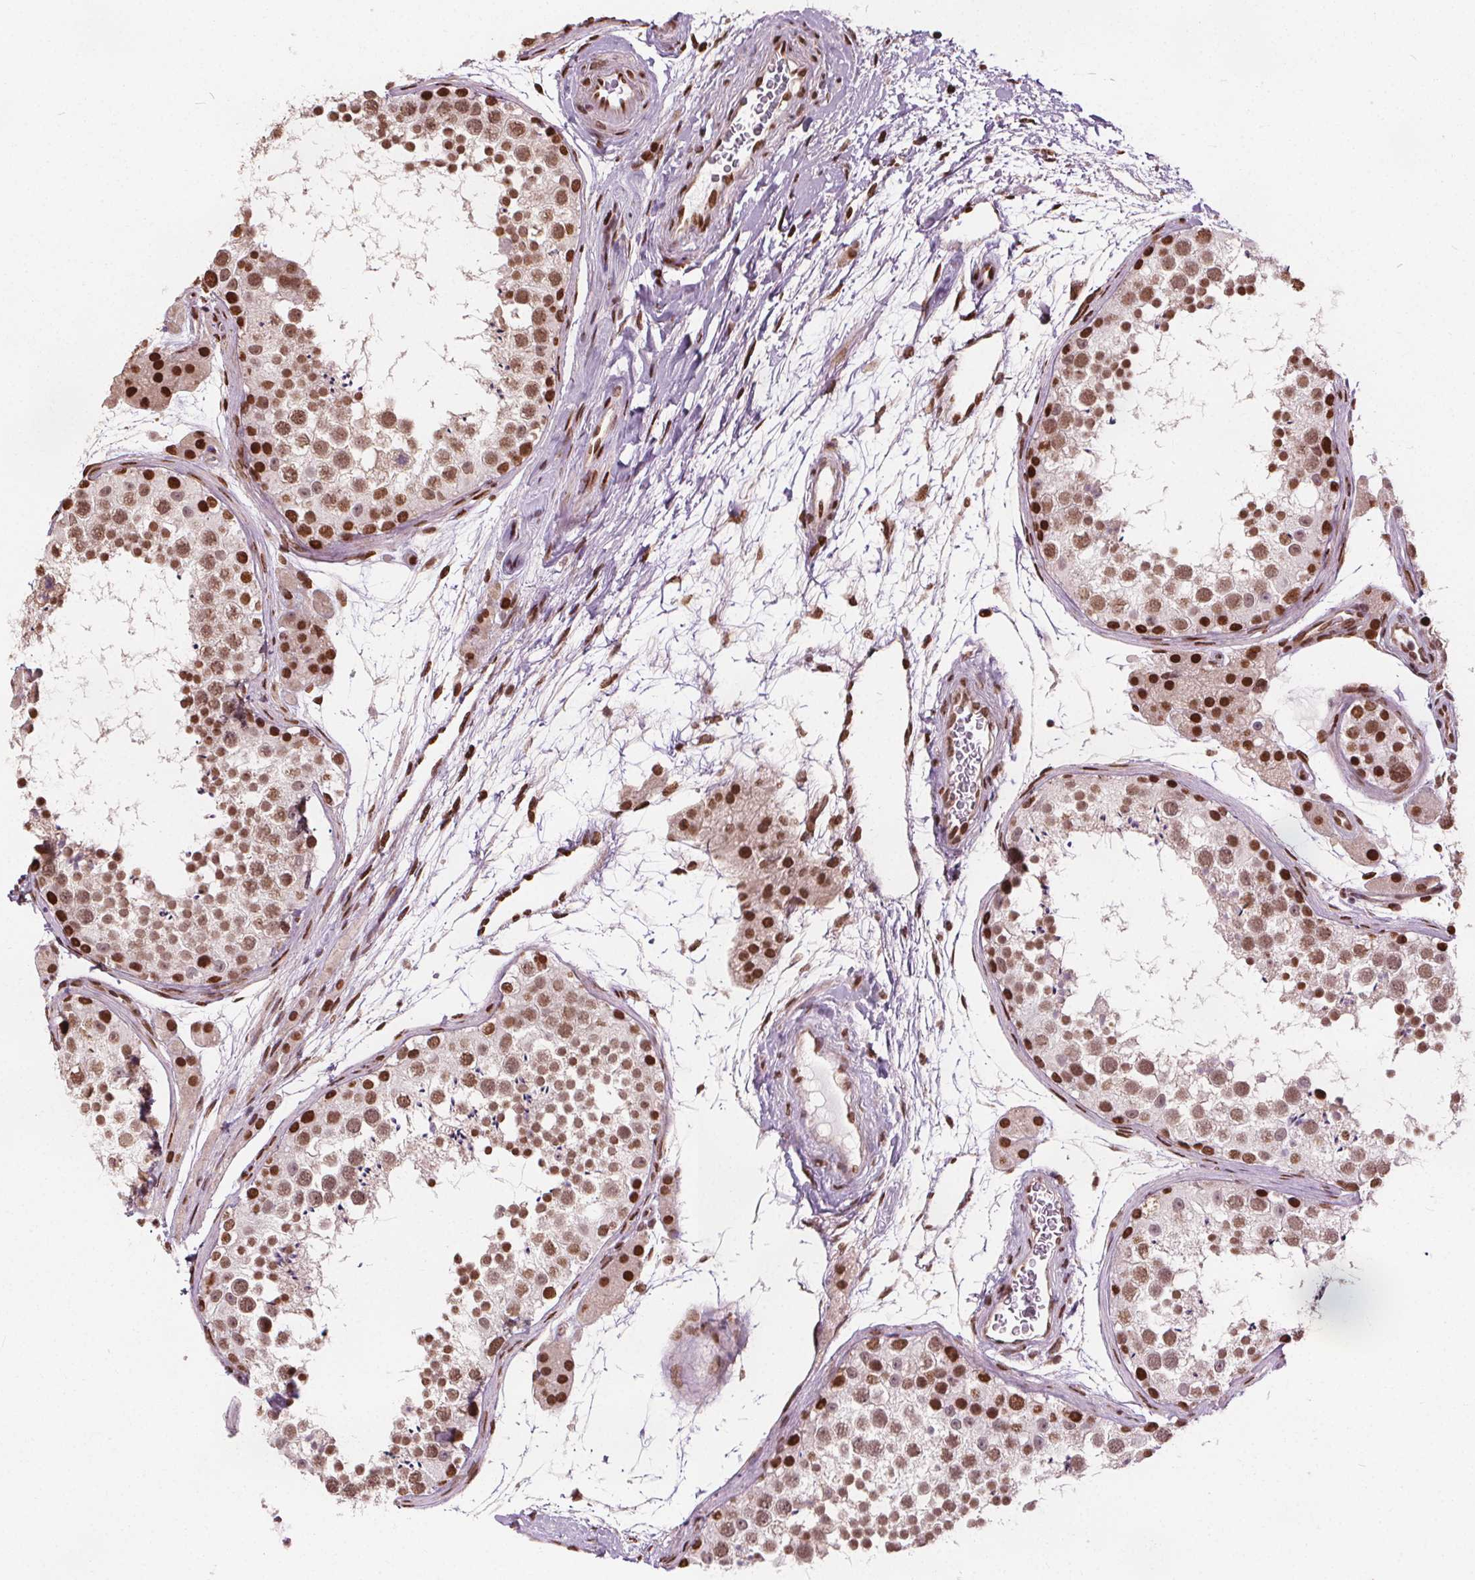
{"staining": {"intensity": "strong", "quantity": "25%-75%", "location": "nuclear"}, "tissue": "testis", "cell_type": "Cells in seminiferous ducts", "image_type": "normal", "snomed": [{"axis": "morphology", "description": "Normal tissue, NOS"}, {"axis": "topography", "description": "Testis"}], "caption": "This histopathology image demonstrates IHC staining of unremarkable testis, with high strong nuclear positivity in approximately 25%-75% of cells in seminiferous ducts.", "gene": "ISLR2", "patient": {"sex": "male", "age": 41}}